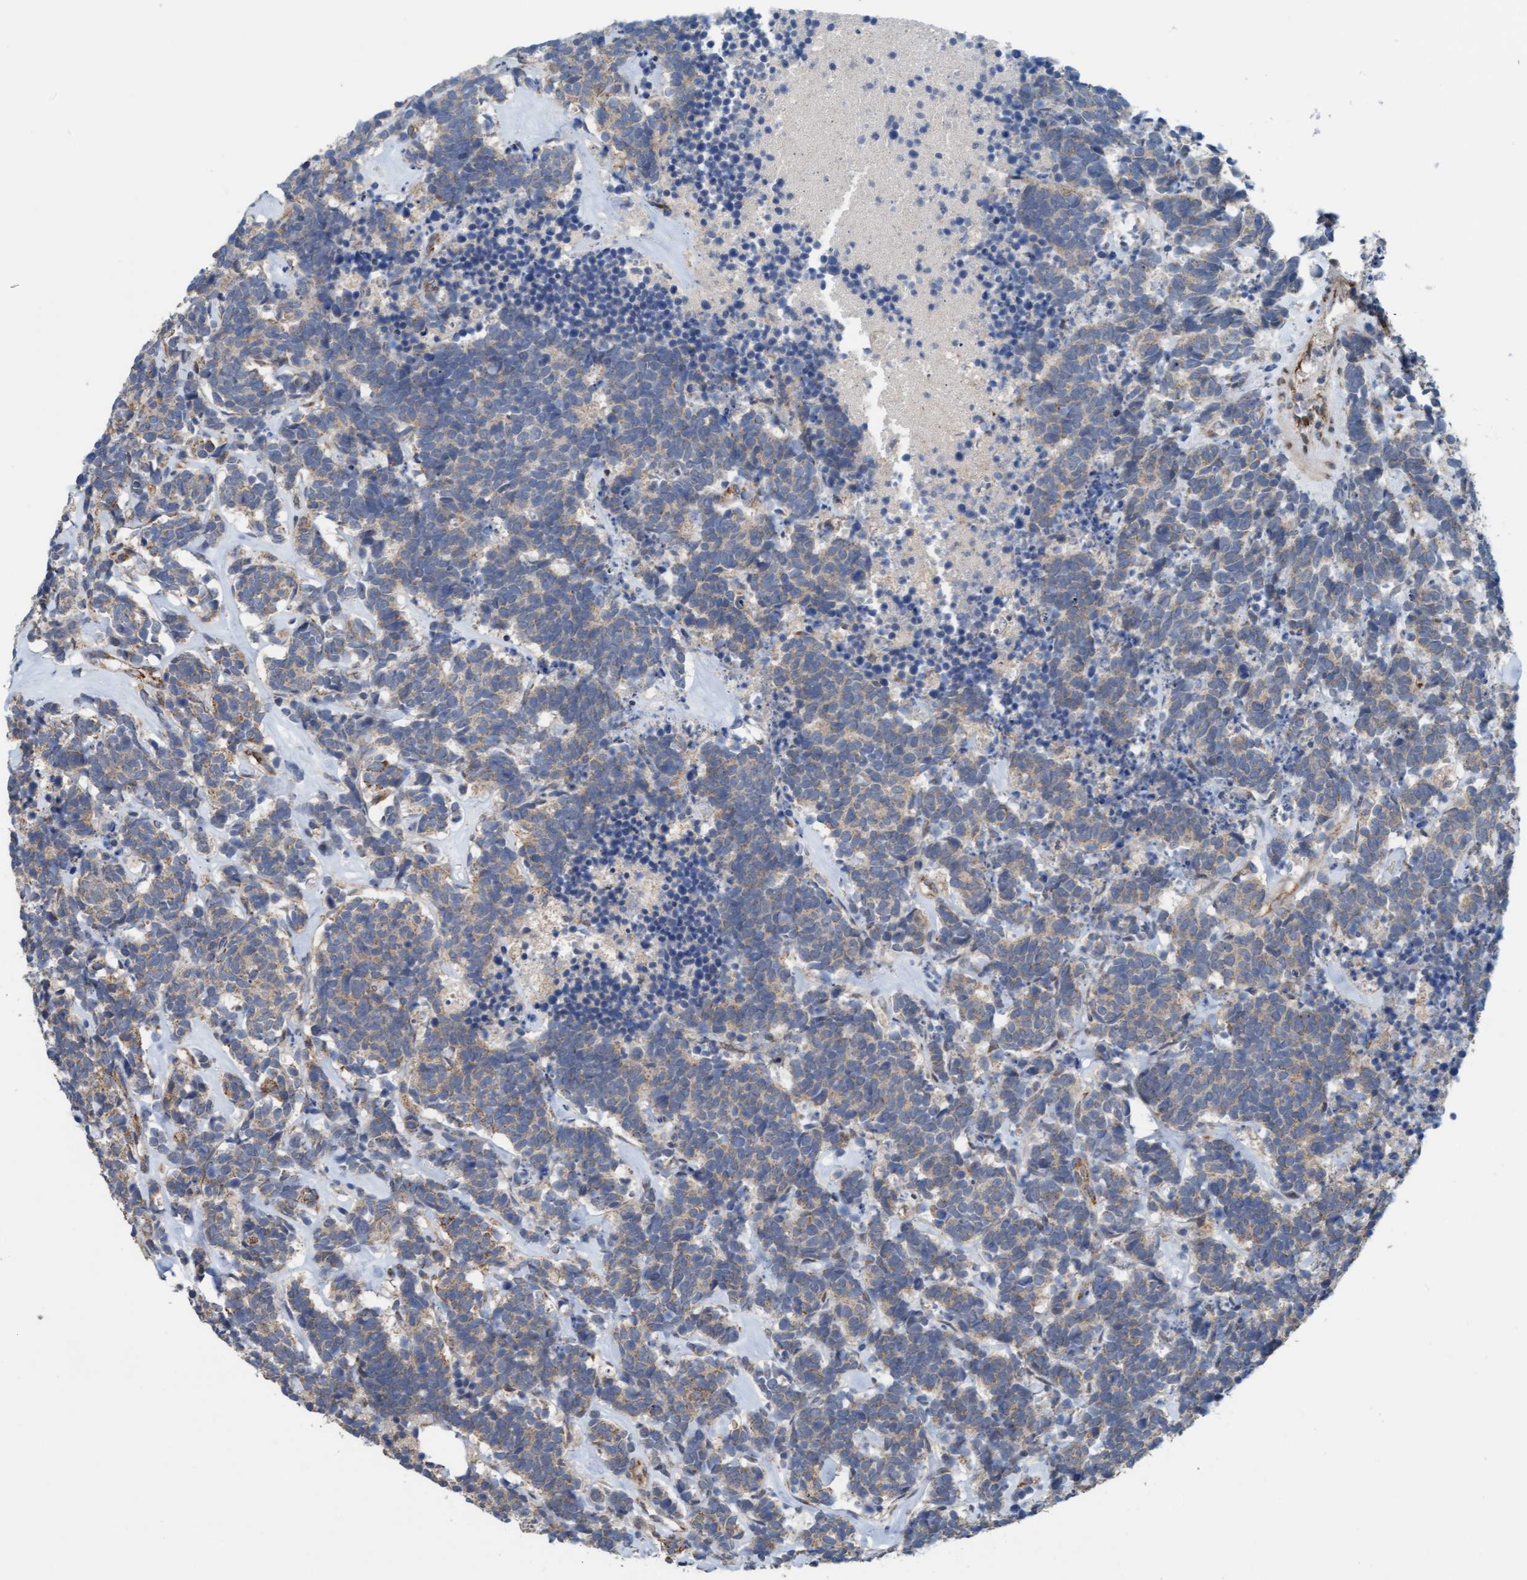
{"staining": {"intensity": "weak", "quantity": ">75%", "location": "cytoplasmic/membranous"}, "tissue": "carcinoid", "cell_type": "Tumor cells", "image_type": "cancer", "snomed": [{"axis": "morphology", "description": "Carcinoma, NOS"}, {"axis": "morphology", "description": "Carcinoid, malignant, NOS"}, {"axis": "topography", "description": "Urinary bladder"}], "caption": "A high-resolution micrograph shows immunohistochemistry staining of carcinoma, which reveals weak cytoplasmic/membranous expression in about >75% of tumor cells.", "gene": "ZNF566", "patient": {"sex": "male", "age": 57}}